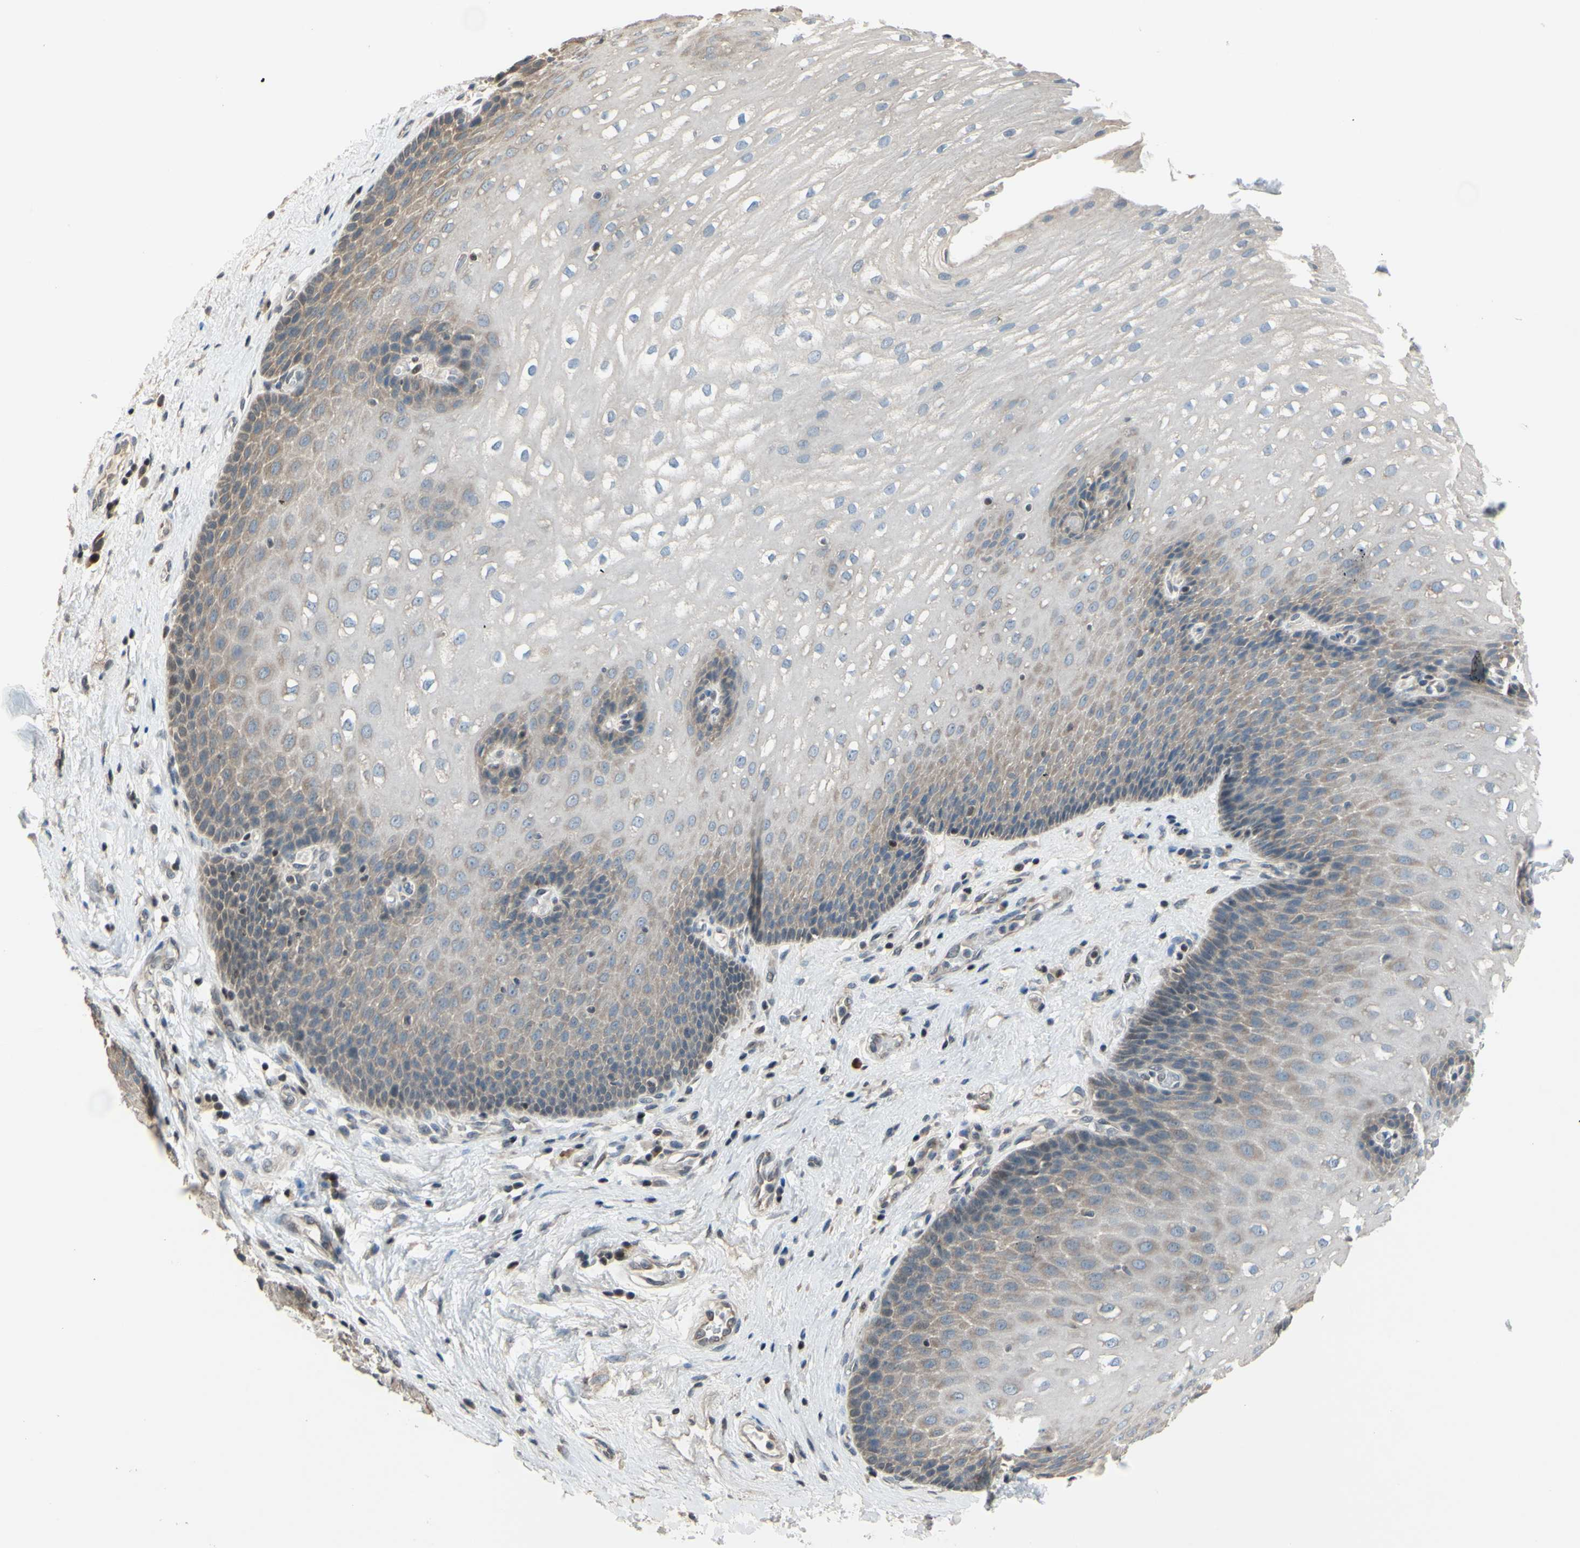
{"staining": {"intensity": "weak", "quantity": "25%-75%", "location": "cytoplasmic/membranous"}, "tissue": "esophagus", "cell_type": "Squamous epithelial cells", "image_type": "normal", "snomed": [{"axis": "morphology", "description": "Normal tissue, NOS"}, {"axis": "topography", "description": "Esophagus"}], "caption": "Normal esophagus displays weak cytoplasmic/membranous staining in approximately 25%-75% of squamous epithelial cells.", "gene": "SP4", "patient": {"sex": "male", "age": 48}}